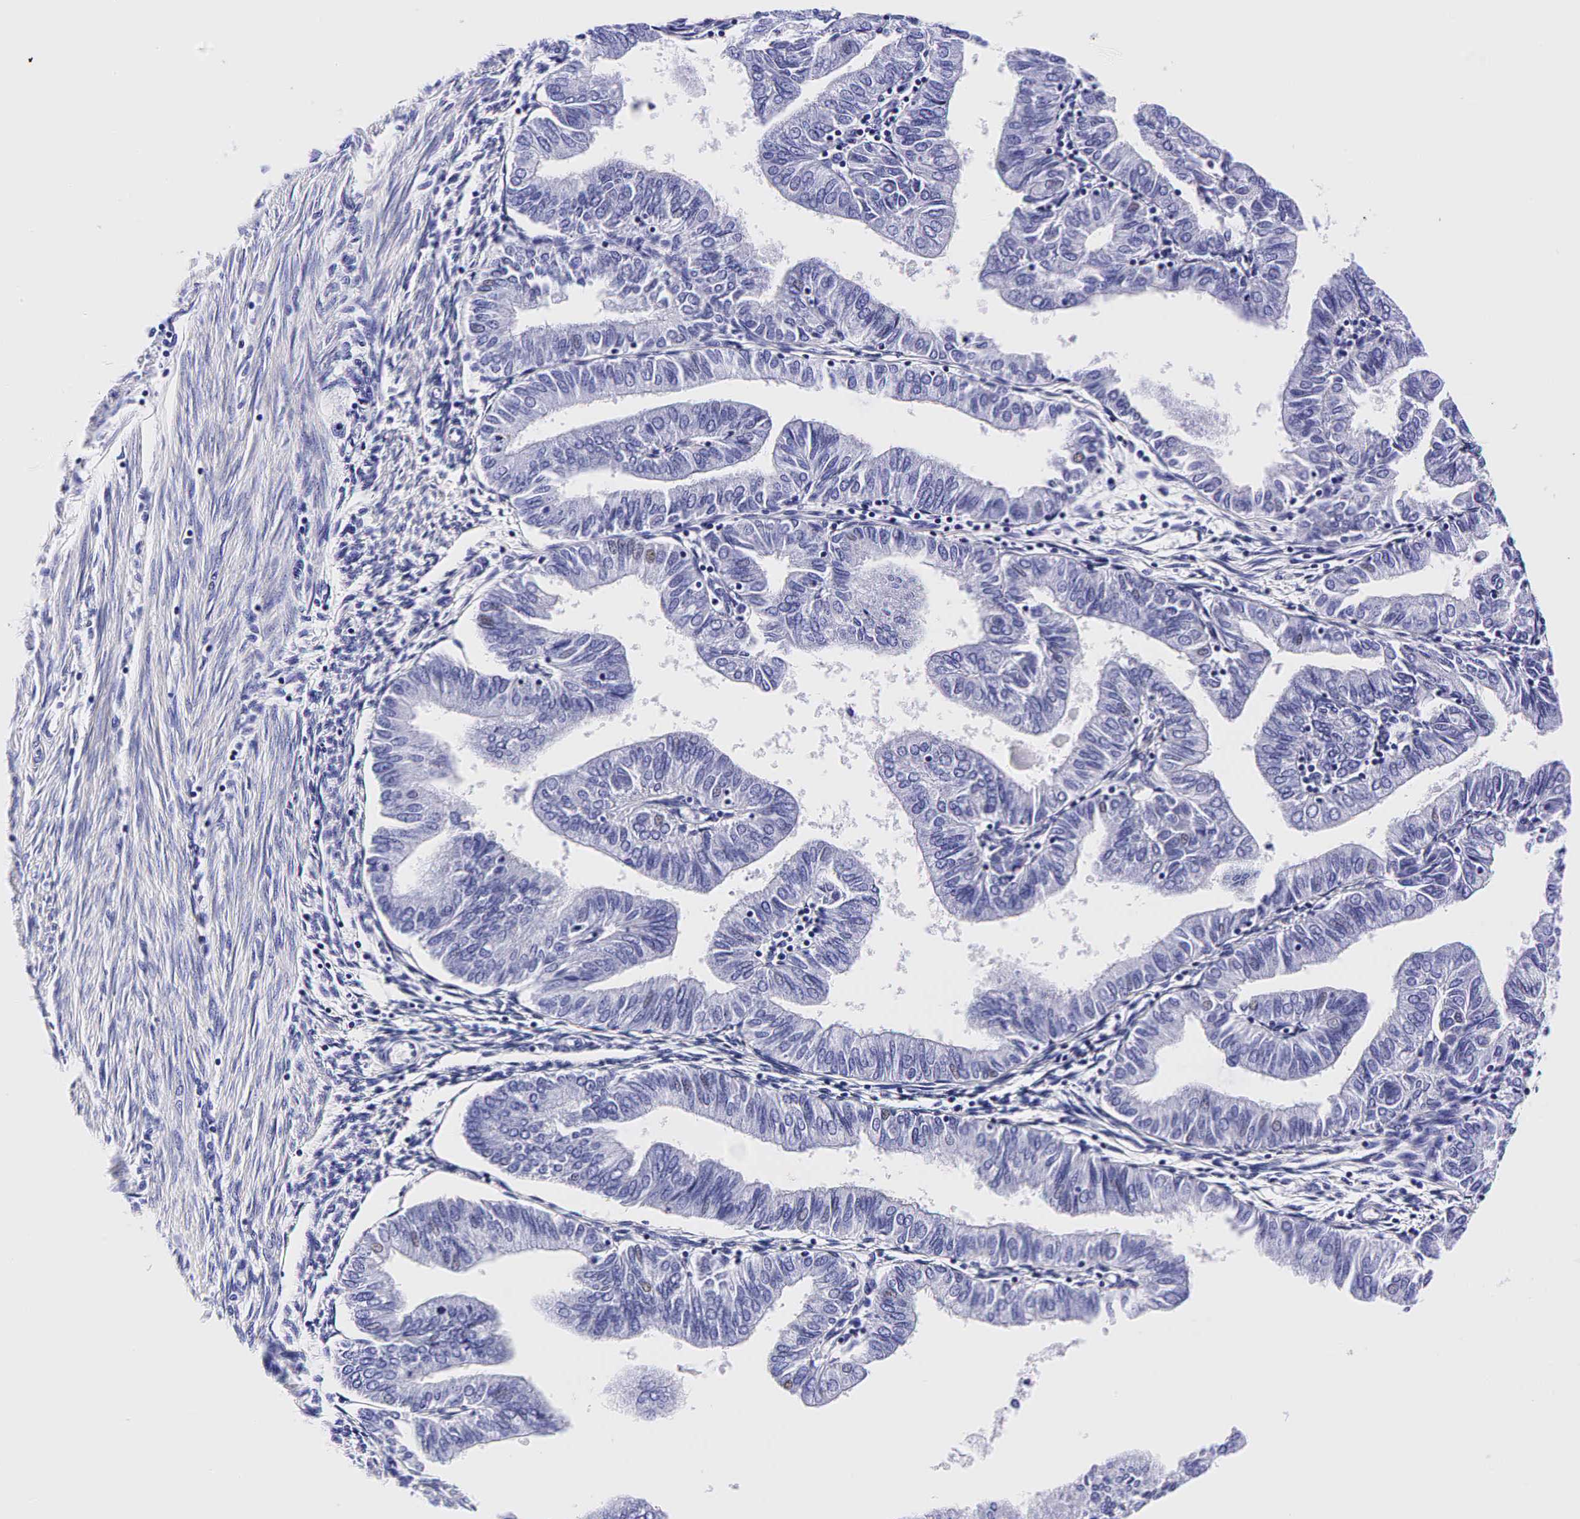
{"staining": {"intensity": "negative", "quantity": "none", "location": "none"}, "tissue": "endometrial cancer", "cell_type": "Tumor cells", "image_type": "cancer", "snomed": [{"axis": "morphology", "description": "Adenocarcinoma, NOS"}, {"axis": "topography", "description": "Endometrium"}], "caption": "This is a photomicrograph of immunohistochemistry (IHC) staining of endometrial adenocarcinoma, which shows no expression in tumor cells.", "gene": "GCG", "patient": {"sex": "female", "age": 51}}